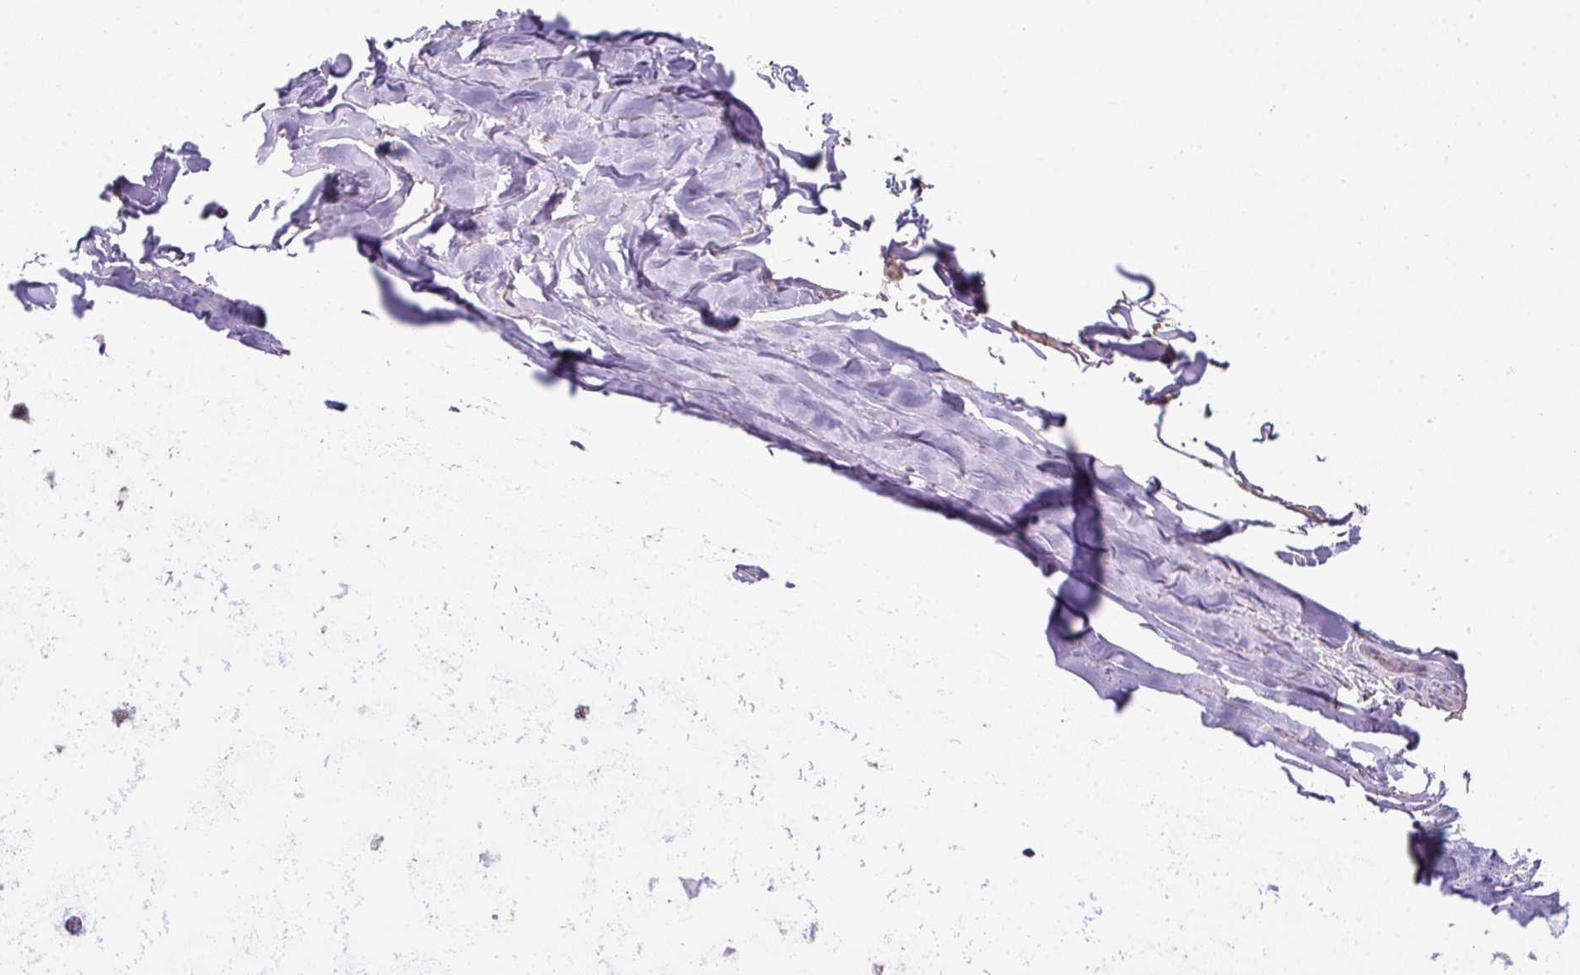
{"staining": {"intensity": "negative", "quantity": "none", "location": "none"}, "tissue": "soft tissue", "cell_type": "Chondrocytes", "image_type": "normal", "snomed": [{"axis": "morphology", "description": "Normal tissue, NOS"}, {"axis": "topography", "description": "Cartilage tissue"}, {"axis": "topography", "description": "Nasopharynx"}, {"axis": "topography", "description": "Thyroid gland"}], "caption": "DAB immunohistochemical staining of unremarkable human soft tissue shows no significant expression in chondrocytes.", "gene": "LRRC9", "patient": {"sex": "male", "age": 63}}